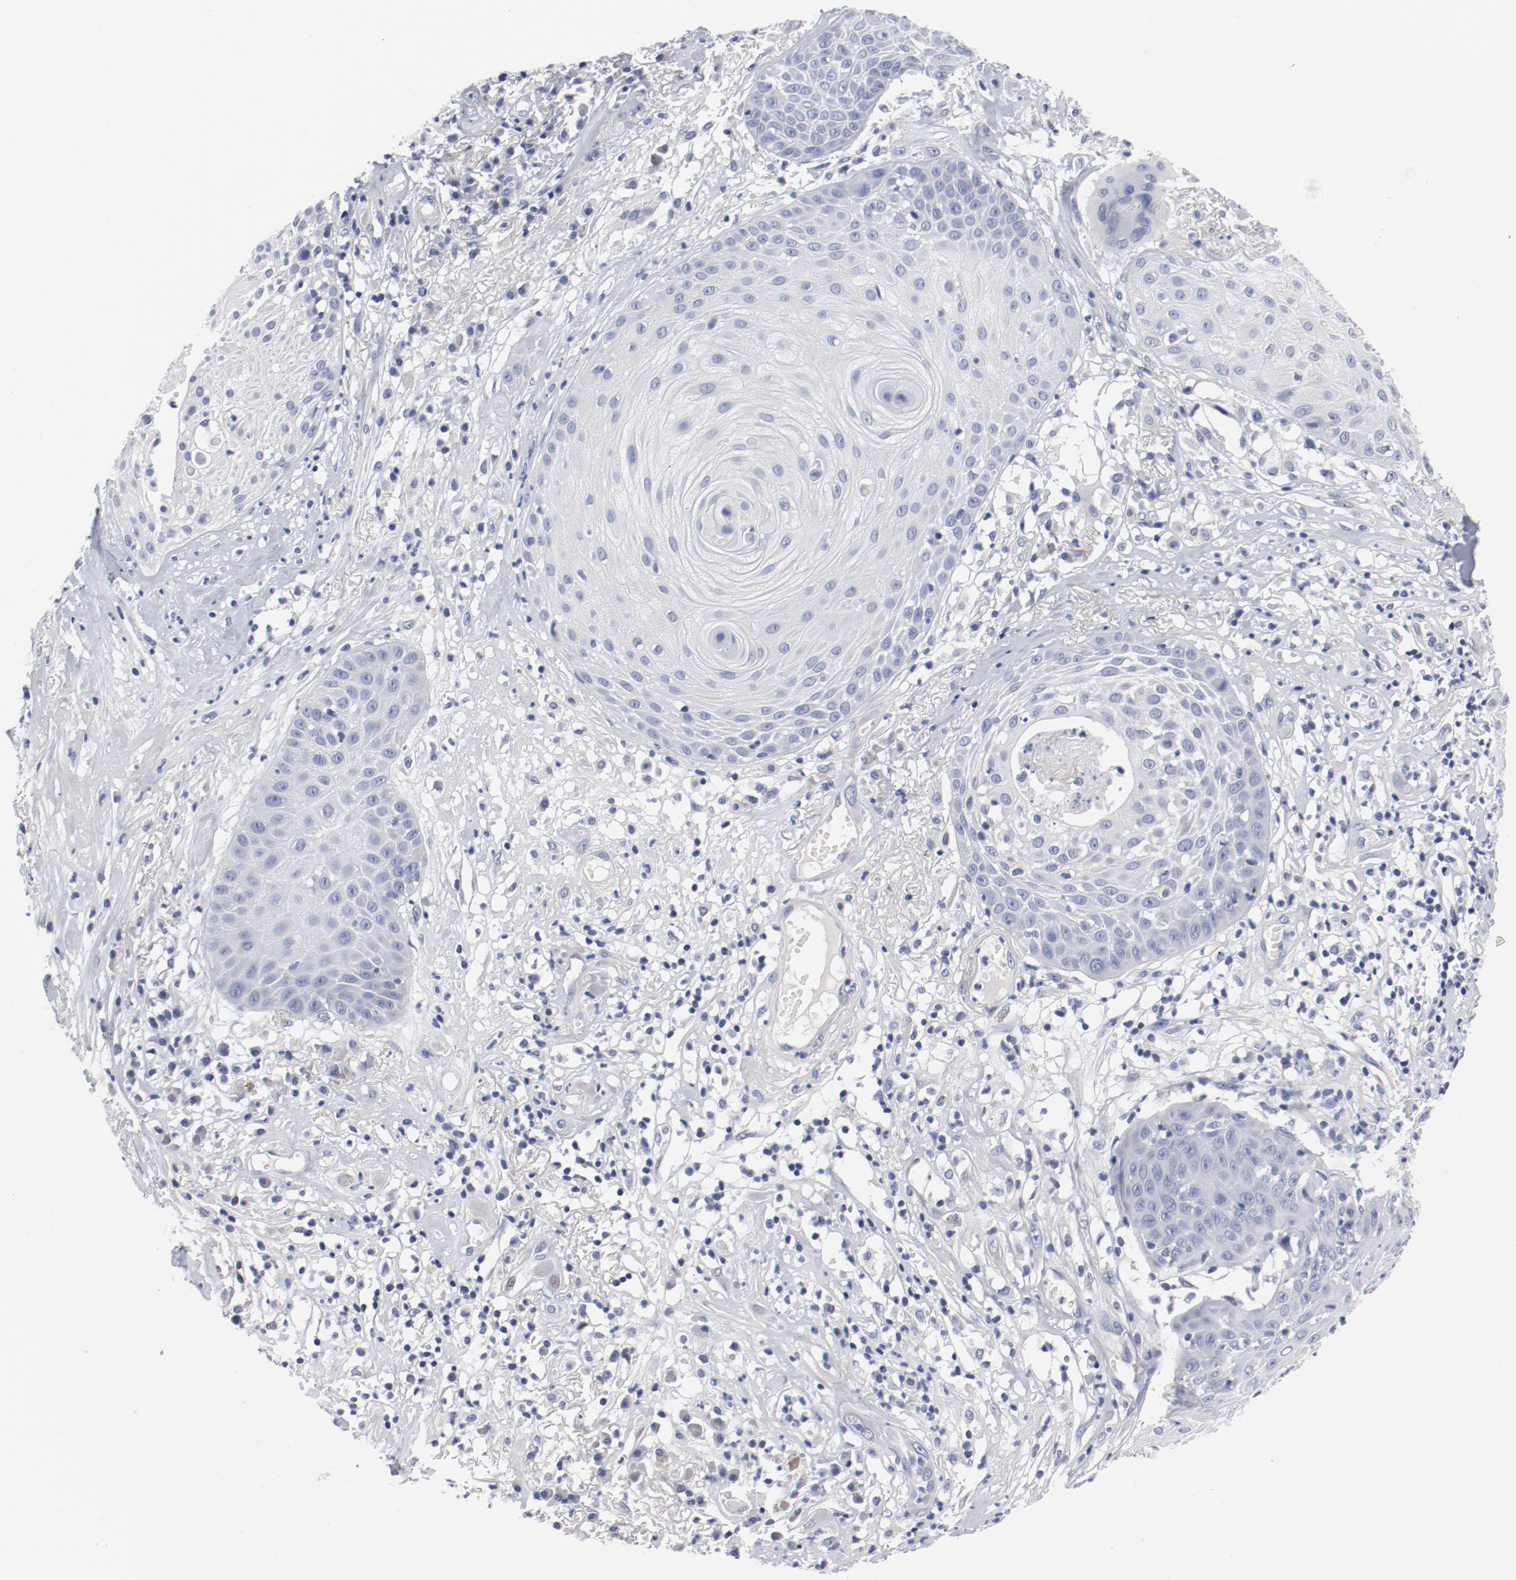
{"staining": {"intensity": "negative", "quantity": "none", "location": "none"}, "tissue": "skin cancer", "cell_type": "Tumor cells", "image_type": "cancer", "snomed": [{"axis": "morphology", "description": "Squamous cell carcinoma, NOS"}, {"axis": "topography", "description": "Skin"}], "caption": "An IHC micrograph of squamous cell carcinoma (skin) is shown. There is no staining in tumor cells of squamous cell carcinoma (skin). (Brightfield microscopy of DAB (3,3'-diaminobenzidine) immunohistochemistry (IHC) at high magnification).", "gene": "KCNK13", "patient": {"sex": "male", "age": 65}}